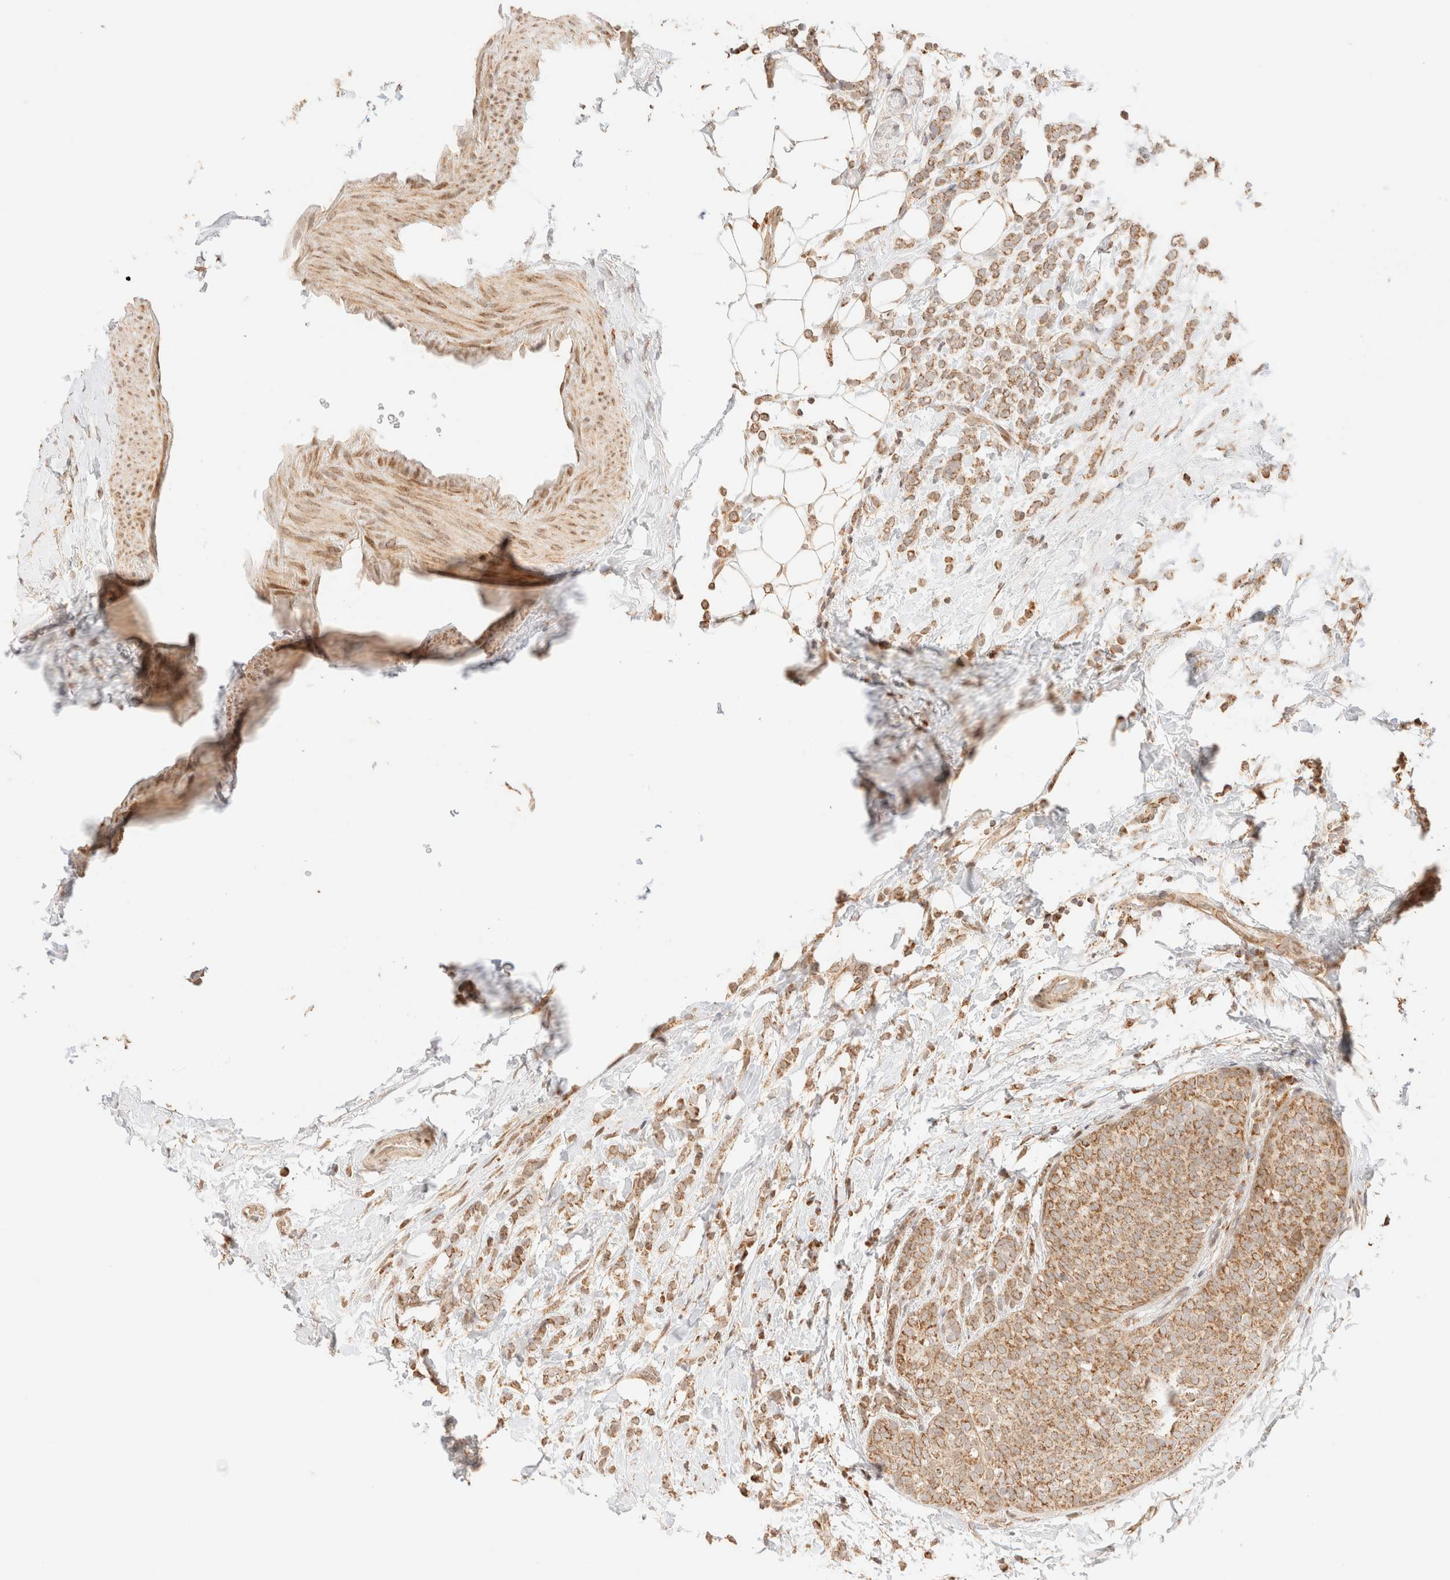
{"staining": {"intensity": "moderate", "quantity": ">75%", "location": "cytoplasmic/membranous"}, "tissue": "breast cancer", "cell_type": "Tumor cells", "image_type": "cancer", "snomed": [{"axis": "morphology", "description": "Lobular carcinoma"}, {"axis": "topography", "description": "Breast"}], "caption": "The image displays a brown stain indicating the presence of a protein in the cytoplasmic/membranous of tumor cells in lobular carcinoma (breast). (DAB (3,3'-diaminobenzidine) IHC with brightfield microscopy, high magnification).", "gene": "TACO1", "patient": {"sex": "female", "age": 50}}